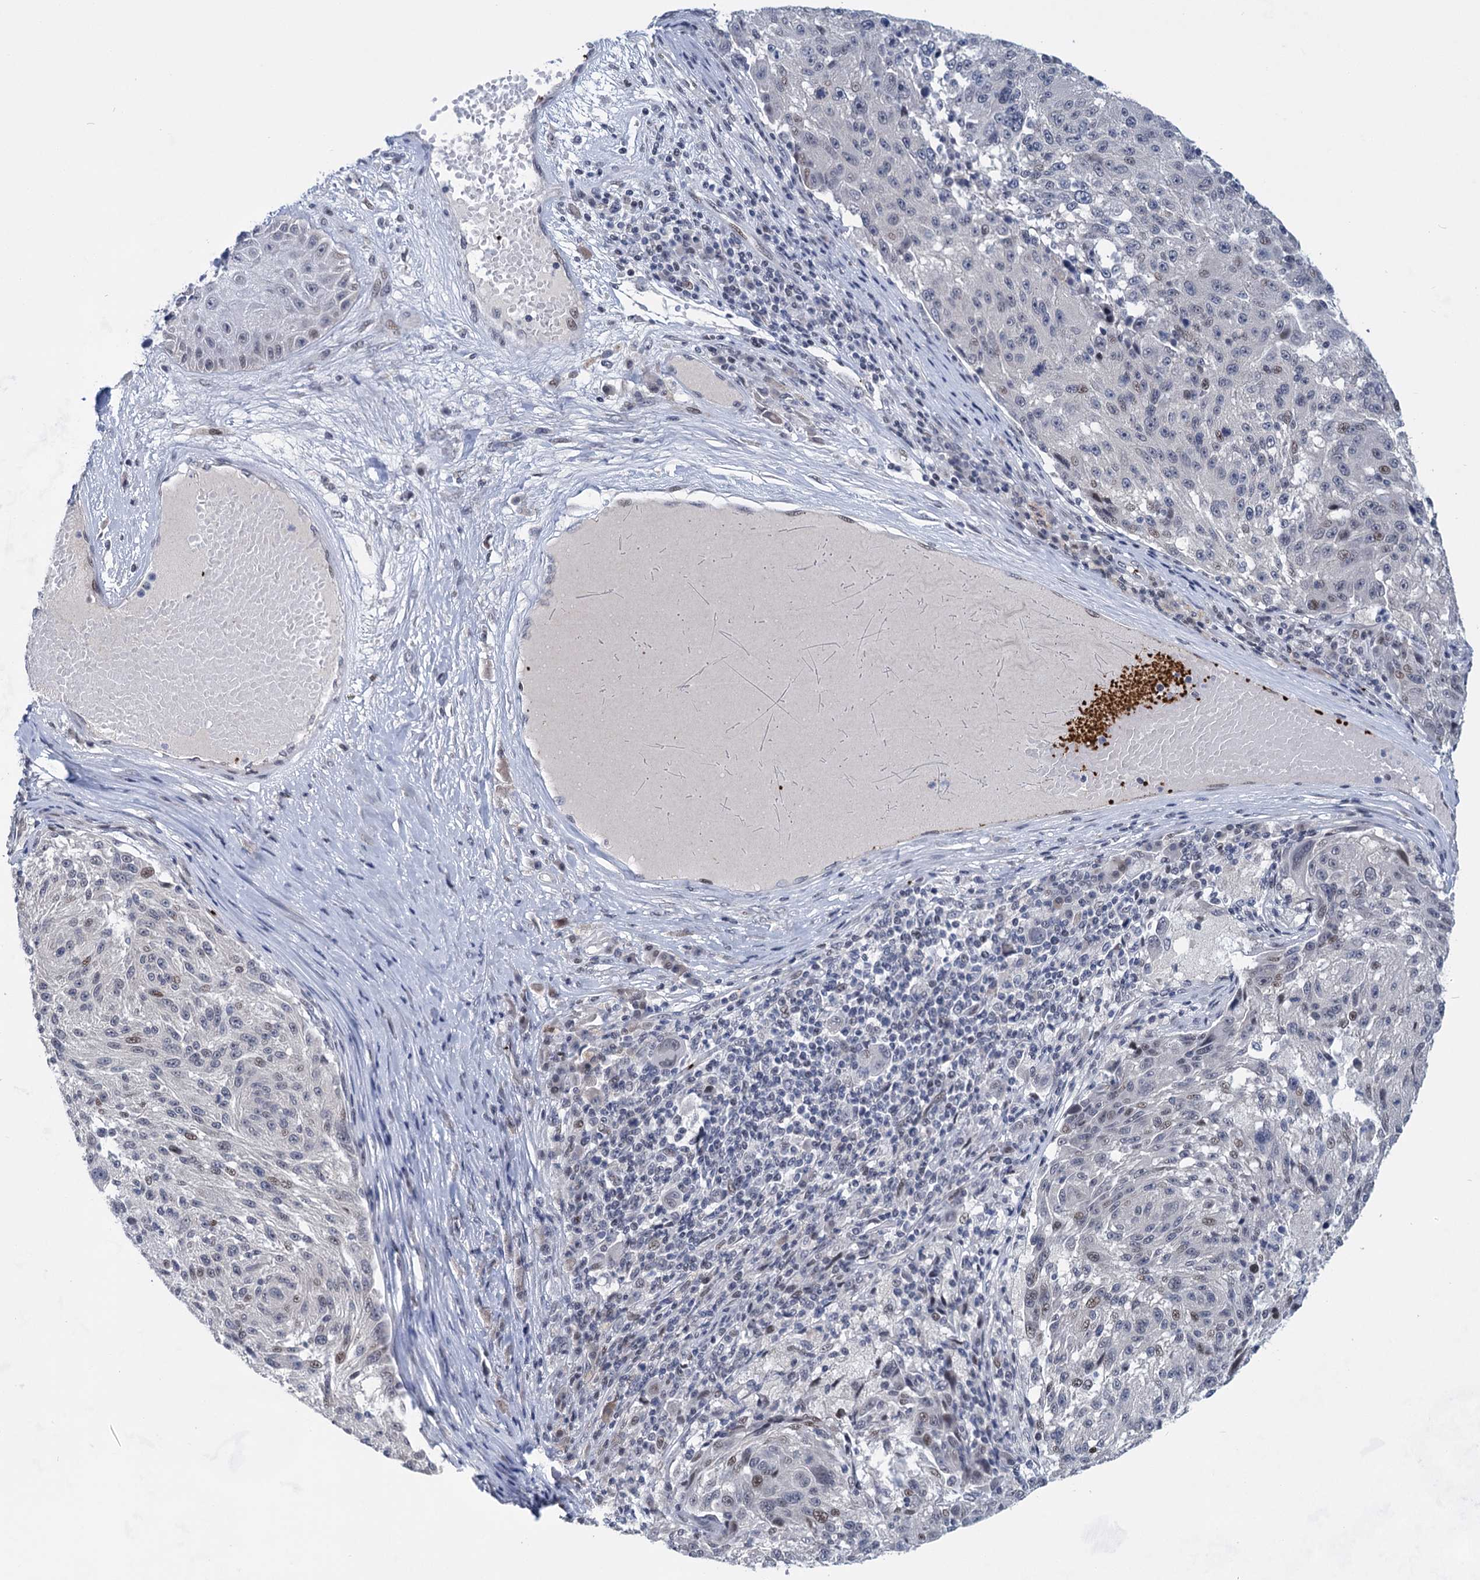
{"staining": {"intensity": "weak", "quantity": "<25%", "location": "nuclear"}, "tissue": "melanoma", "cell_type": "Tumor cells", "image_type": "cancer", "snomed": [{"axis": "morphology", "description": "Malignant melanoma, NOS"}, {"axis": "topography", "description": "Skin"}], "caption": "There is no significant positivity in tumor cells of malignant melanoma.", "gene": "MON2", "patient": {"sex": "male", "age": 53}}